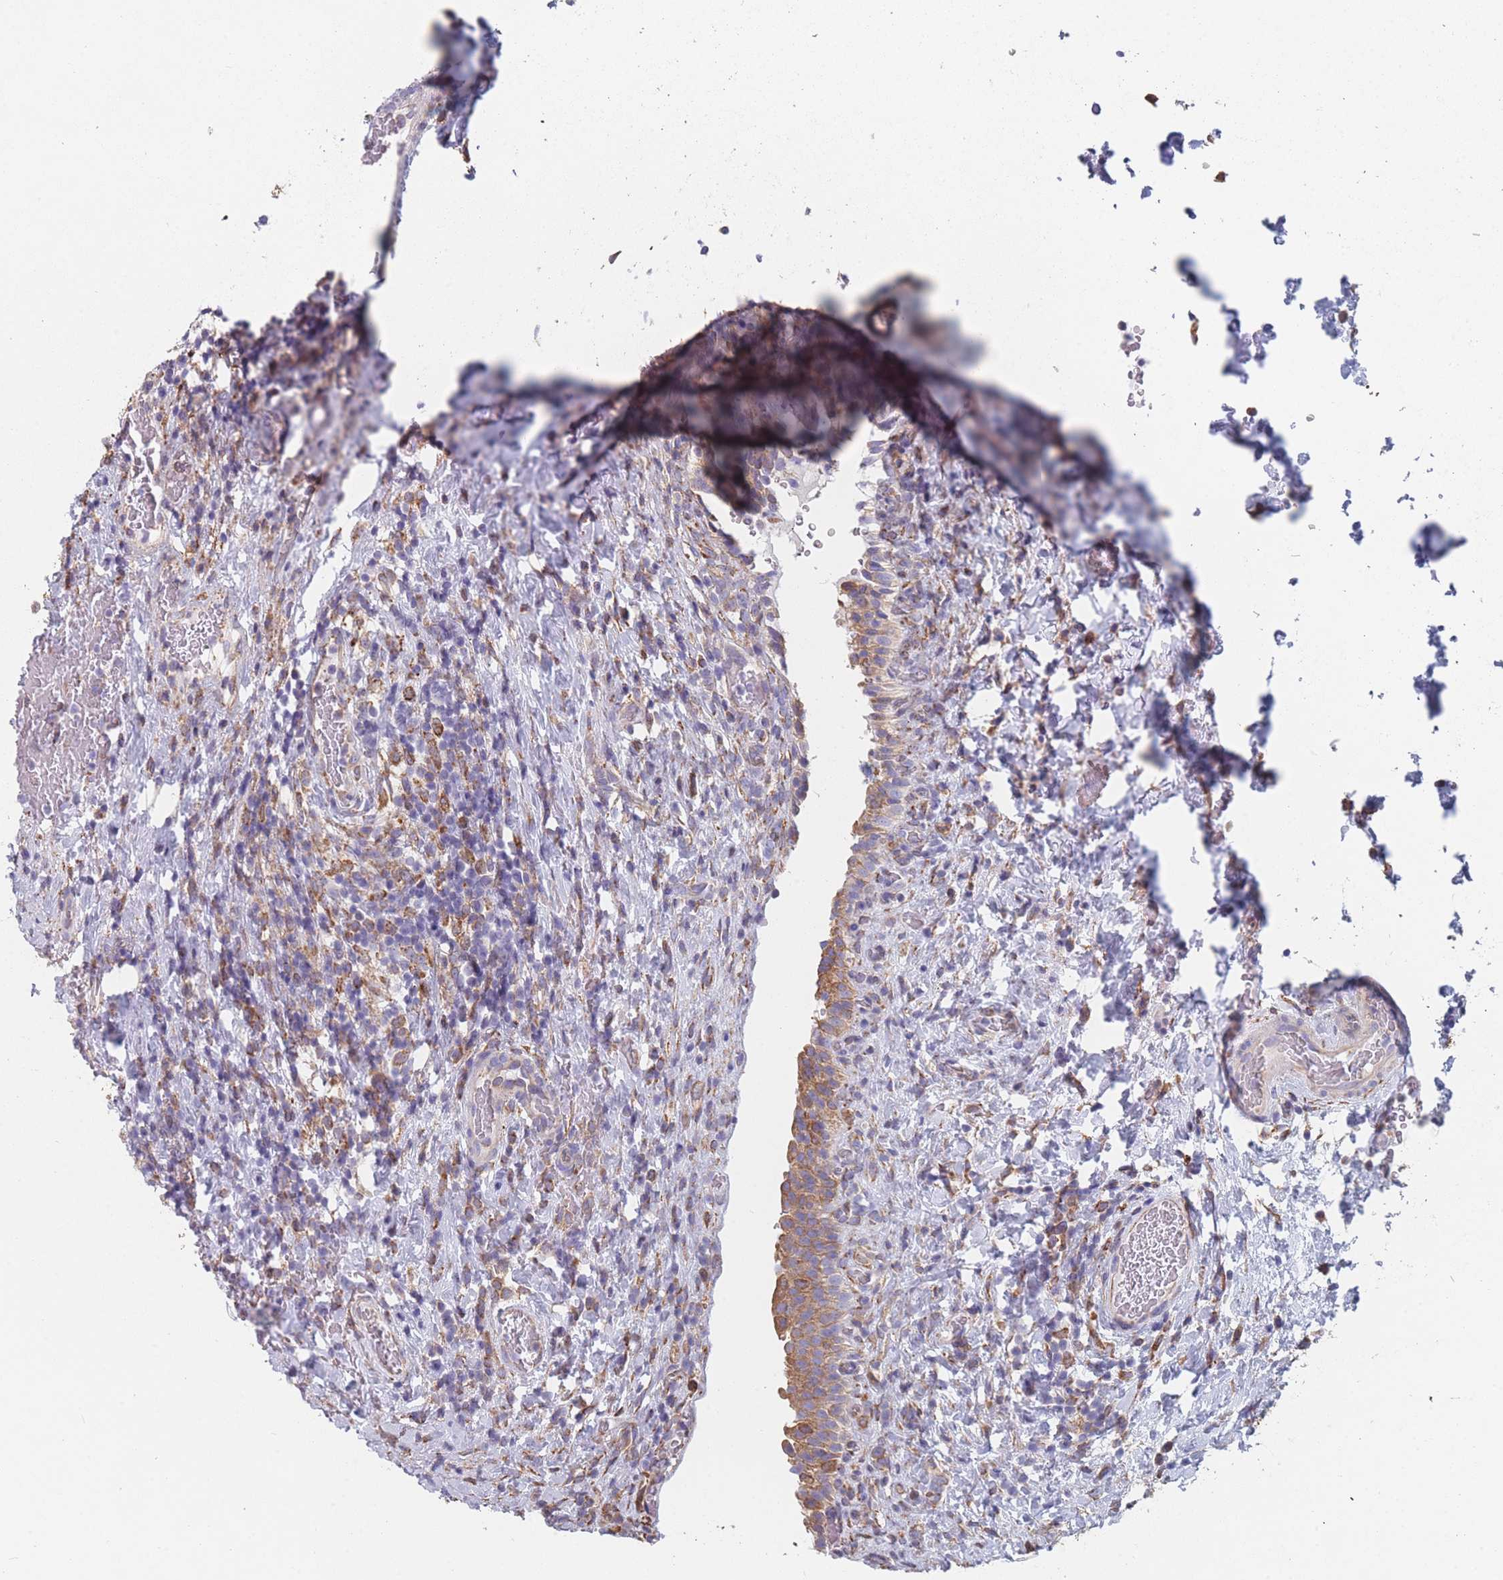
{"staining": {"intensity": "moderate", "quantity": ">75%", "location": "cytoplasmic/membranous"}, "tissue": "urinary bladder", "cell_type": "Urothelial cells", "image_type": "normal", "snomed": [{"axis": "morphology", "description": "Normal tissue, NOS"}, {"axis": "morphology", "description": "Inflammation, NOS"}, {"axis": "topography", "description": "Urinary bladder"}], "caption": "Immunohistochemical staining of unremarkable human urinary bladder displays medium levels of moderate cytoplasmic/membranous expression in about >75% of urothelial cells.", "gene": "OR7C2", "patient": {"sex": "male", "age": 64}}